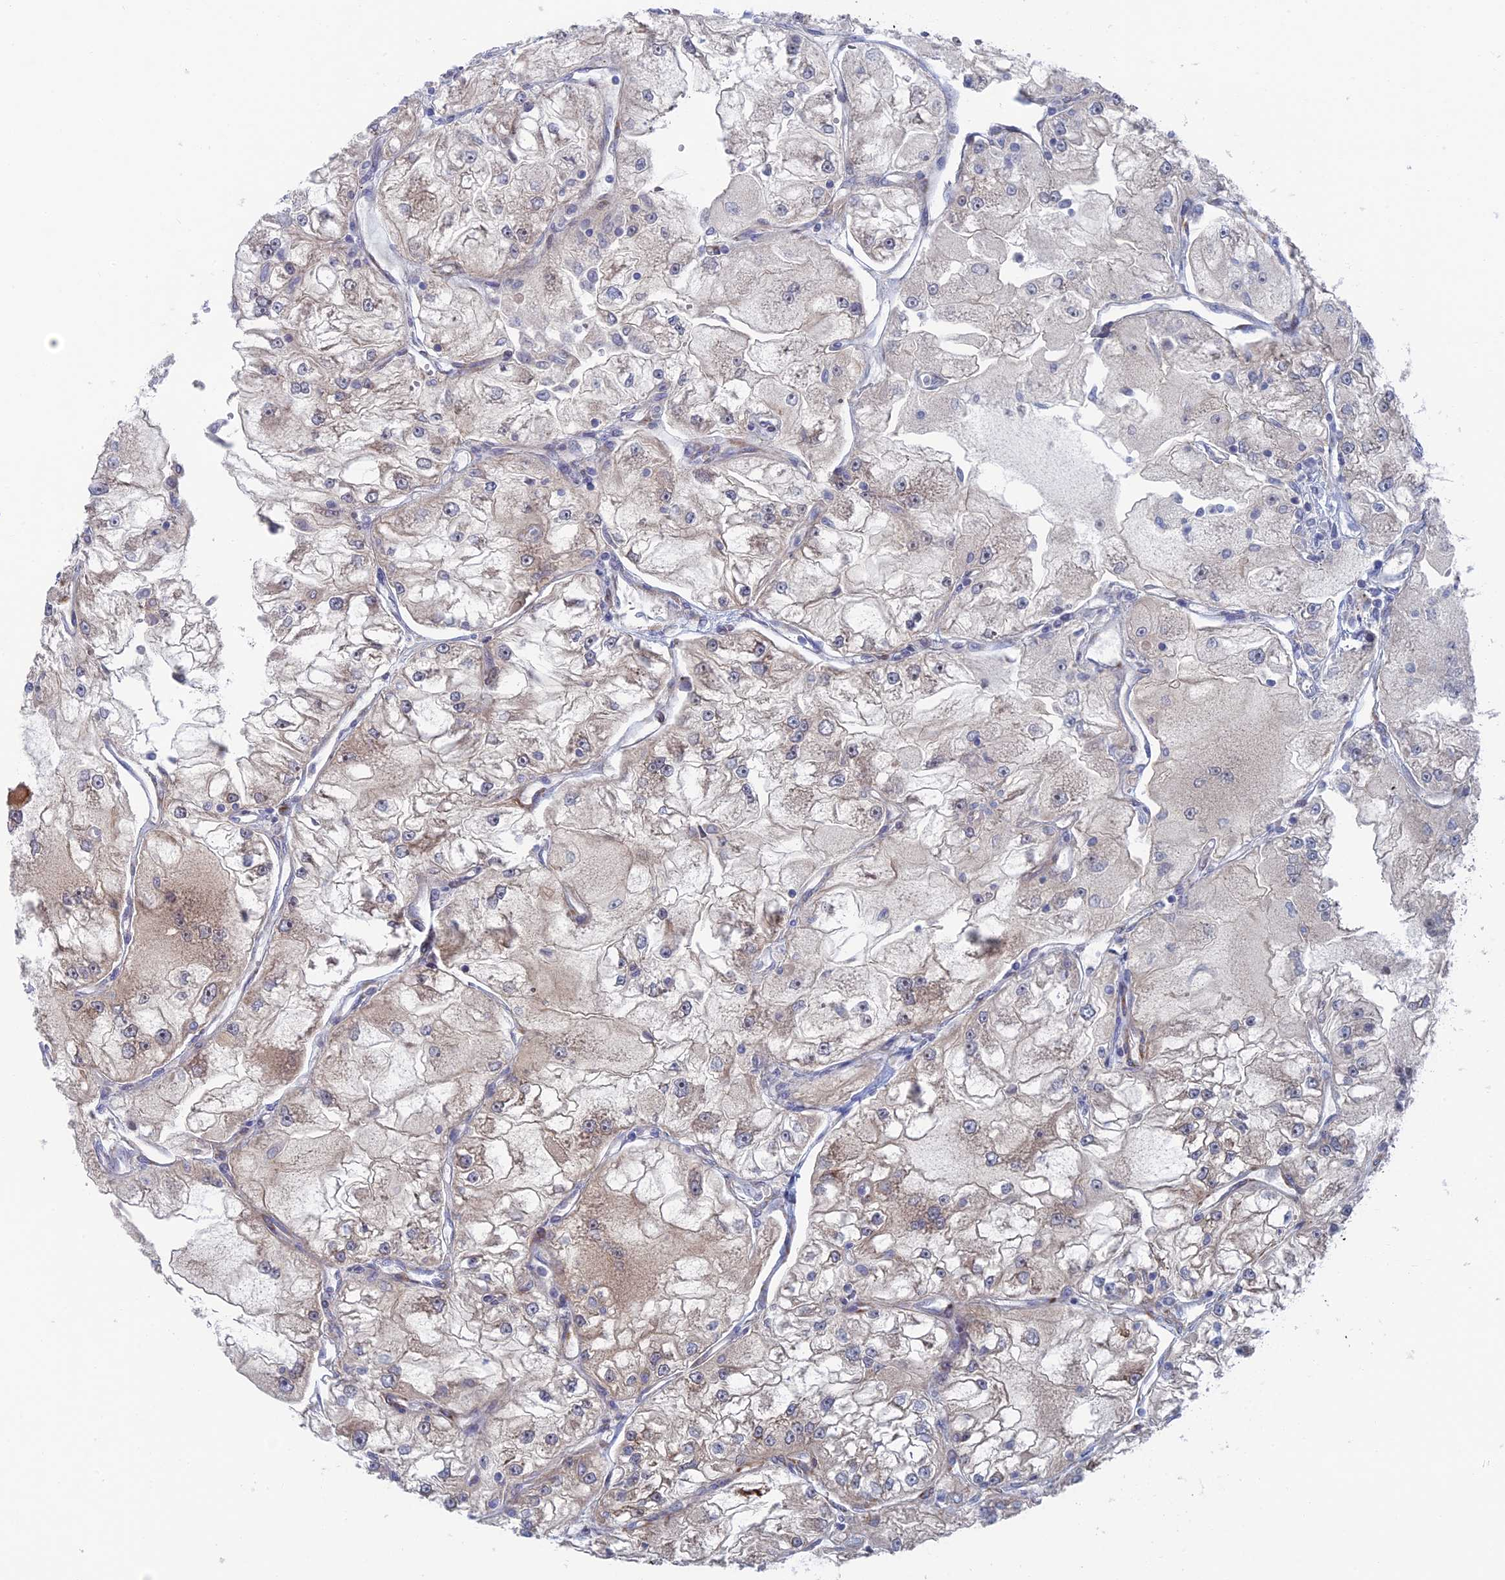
{"staining": {"intensity": "weak", "quantity": "25%-75%", "location": "cytoplasmic/membranous"}, "tissue": "renal cancer", "cell_type": "Tumor cells", "image_type": "cancer", "snomed": [{"axis": "morphology", "description": "Adenocarcinoma, NOS"}, {"axis": "topography", "description": "Kidney"}], "caption": "IHC (DAB (3,3'-diaminobenzidine)) staining of human renal adenocarcinoma exhibits weak cytoplasmic/membranous protein staining in about 25%-75% of tumor cells. Immunohistochemistry stains the protein in brown and the nuclei are stained blue.", "gene": "TBC1D30", "patient": {"sex": "female", "age": 72}}